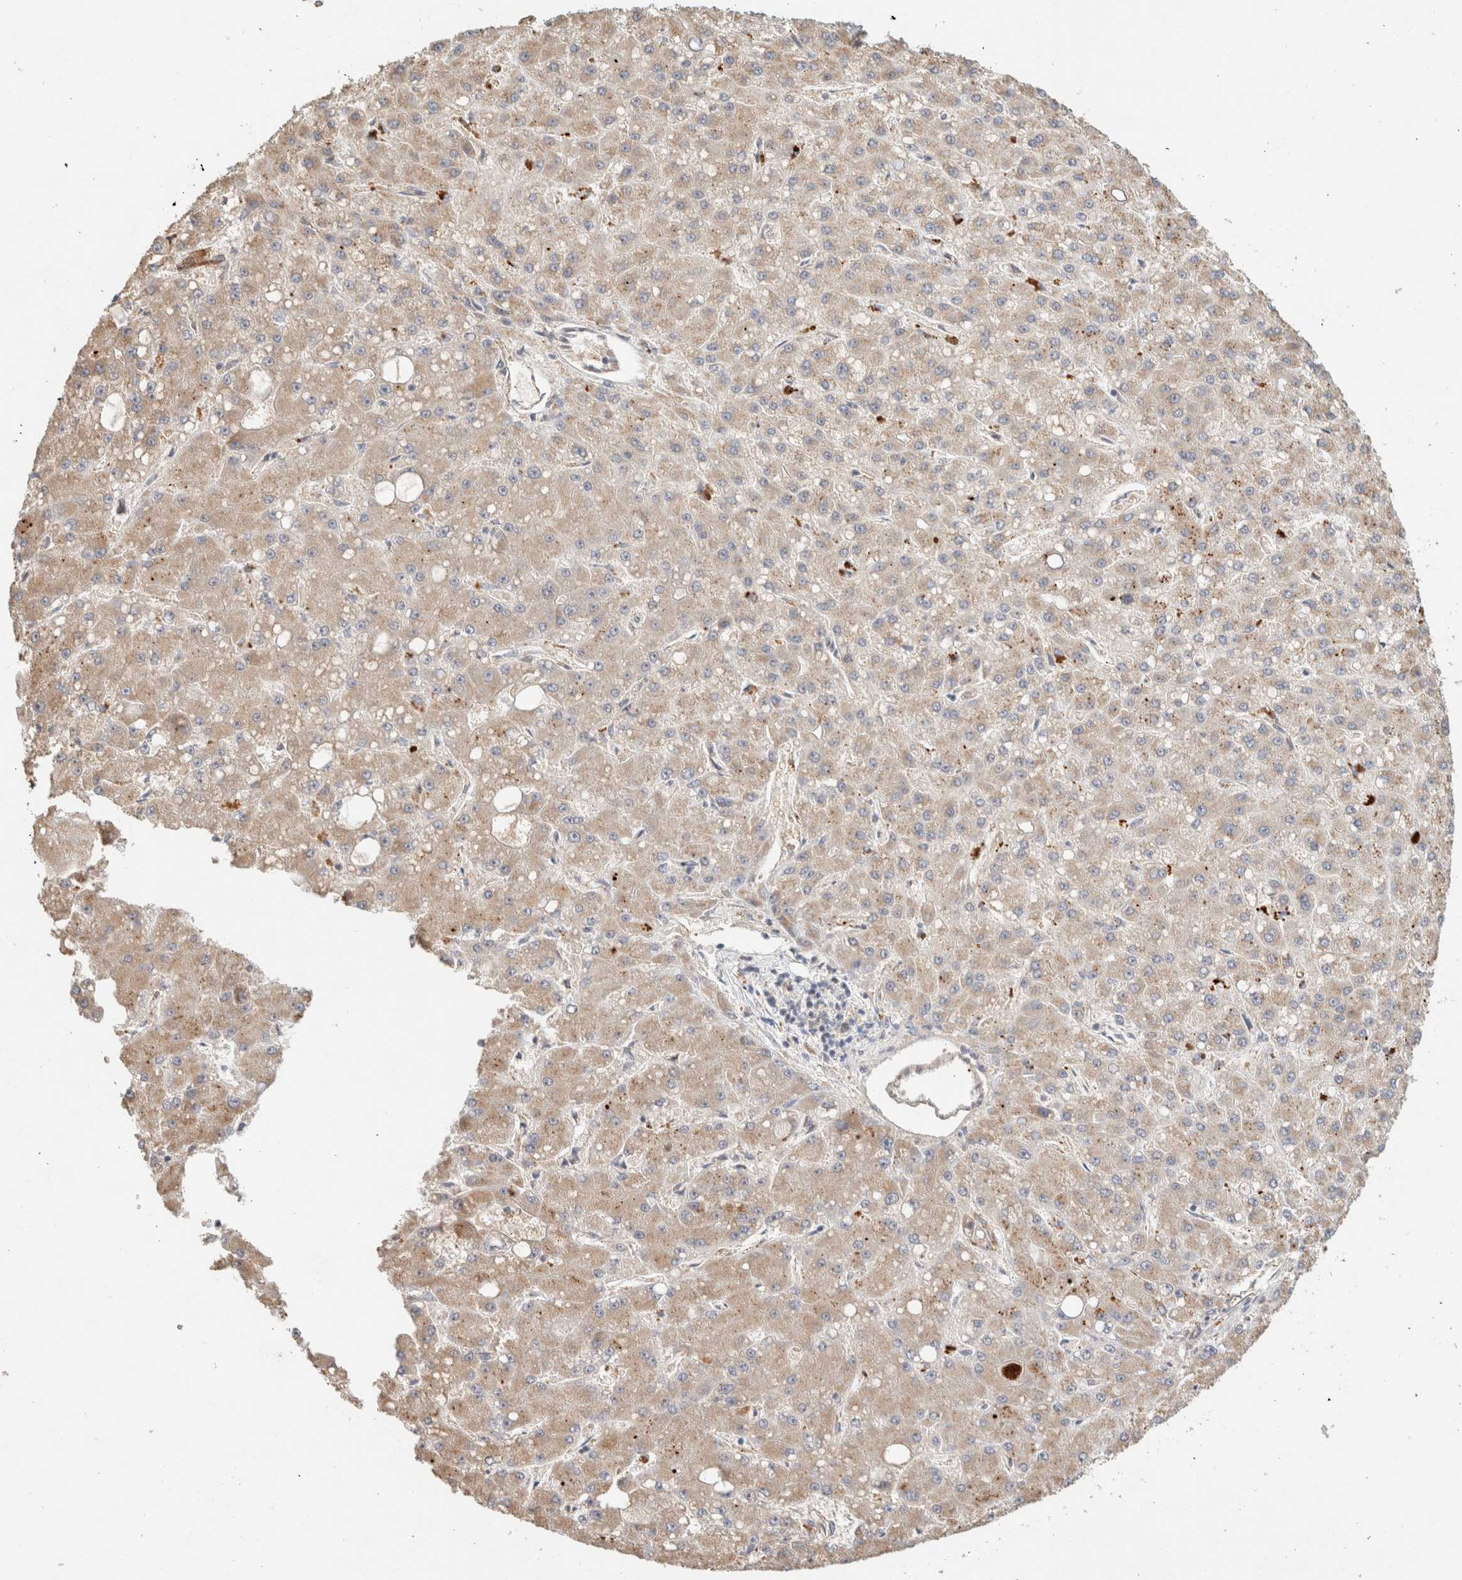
{"staining": {"intensity": "weak", "quantity": ">75%", "location": "cytoplasmic/membranous"}, "tissue": "liver cancer", "cell_type": "Tumor cells", "image_type": "cancer", "snomed": [{"axis": "morphology", "description": "Carcinoma, Hepatocellular, NOS"}, {"axis": "topography", "description": "Liver"}], "caption": "Immunohistochemistry (IHC) histopathology image of hepatocellular carcinoma (liver) stained for a protein (brown), which shows low levels of weak cytoplasmic/membranous staining in about >75% of tumor cells.", "gene": "CA13", "patient": {"sex": "male", "age": 67}}